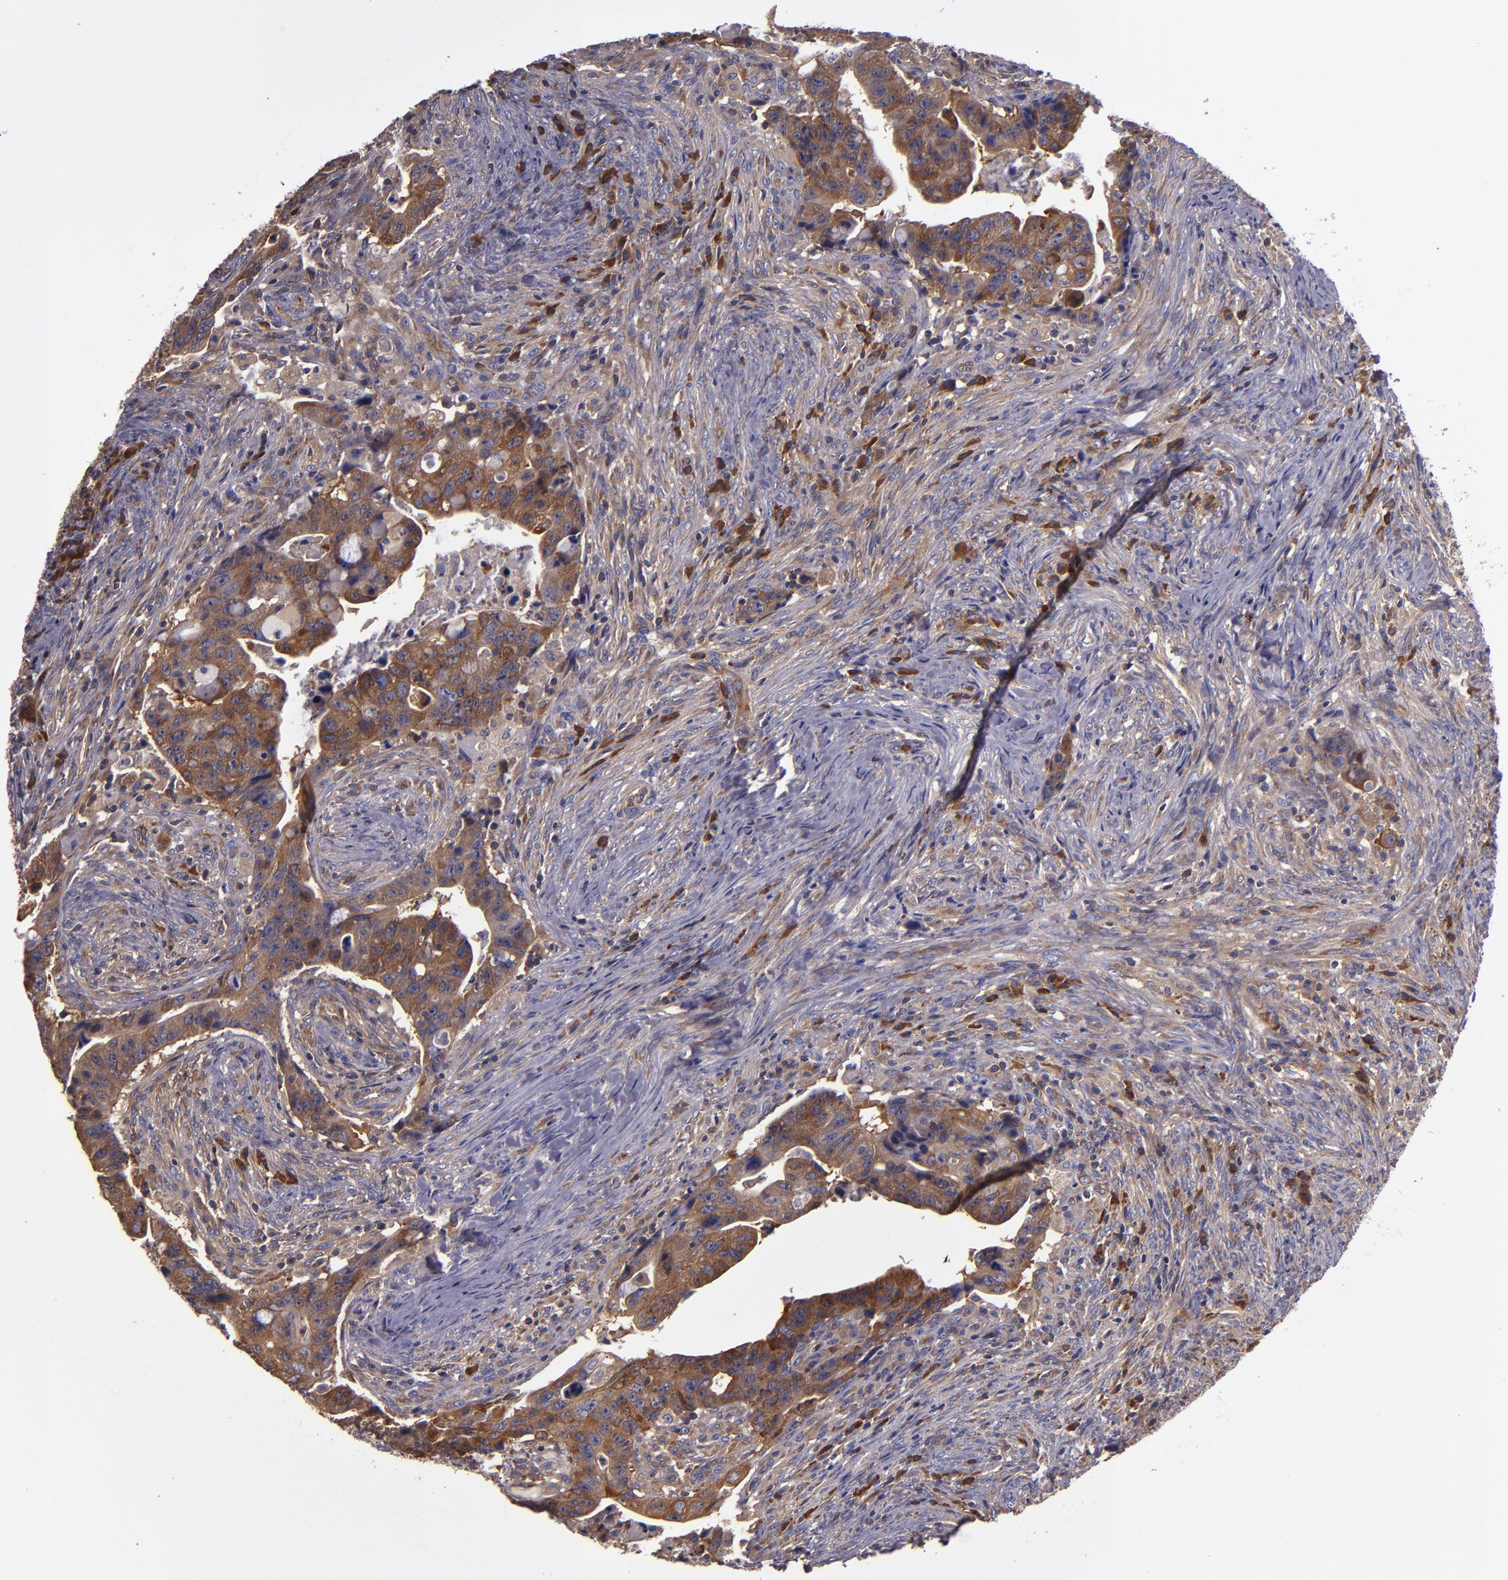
{"staining": {"intensity": "moderate", "quantity": ">75%", "location": "cytoplasmic/membranous"}, "tissue": "colorectal cancer", "cell_type": "Tumor cells", "image_type": "cancer", "snomed": [{"axis": "morphology", "description": "Adenocarcinoma, NOS"}, {"axis": "topography", "description": "Rectum"}], "caption": "Colorectal cancer (adenocarcinoma) stained for a protein (brown) shows moderate cytoplasmic/membranous positive staining in about >75% of tumor cells.", "gene": "CARS1", "patient": {"sex": "female", "age": 71}}